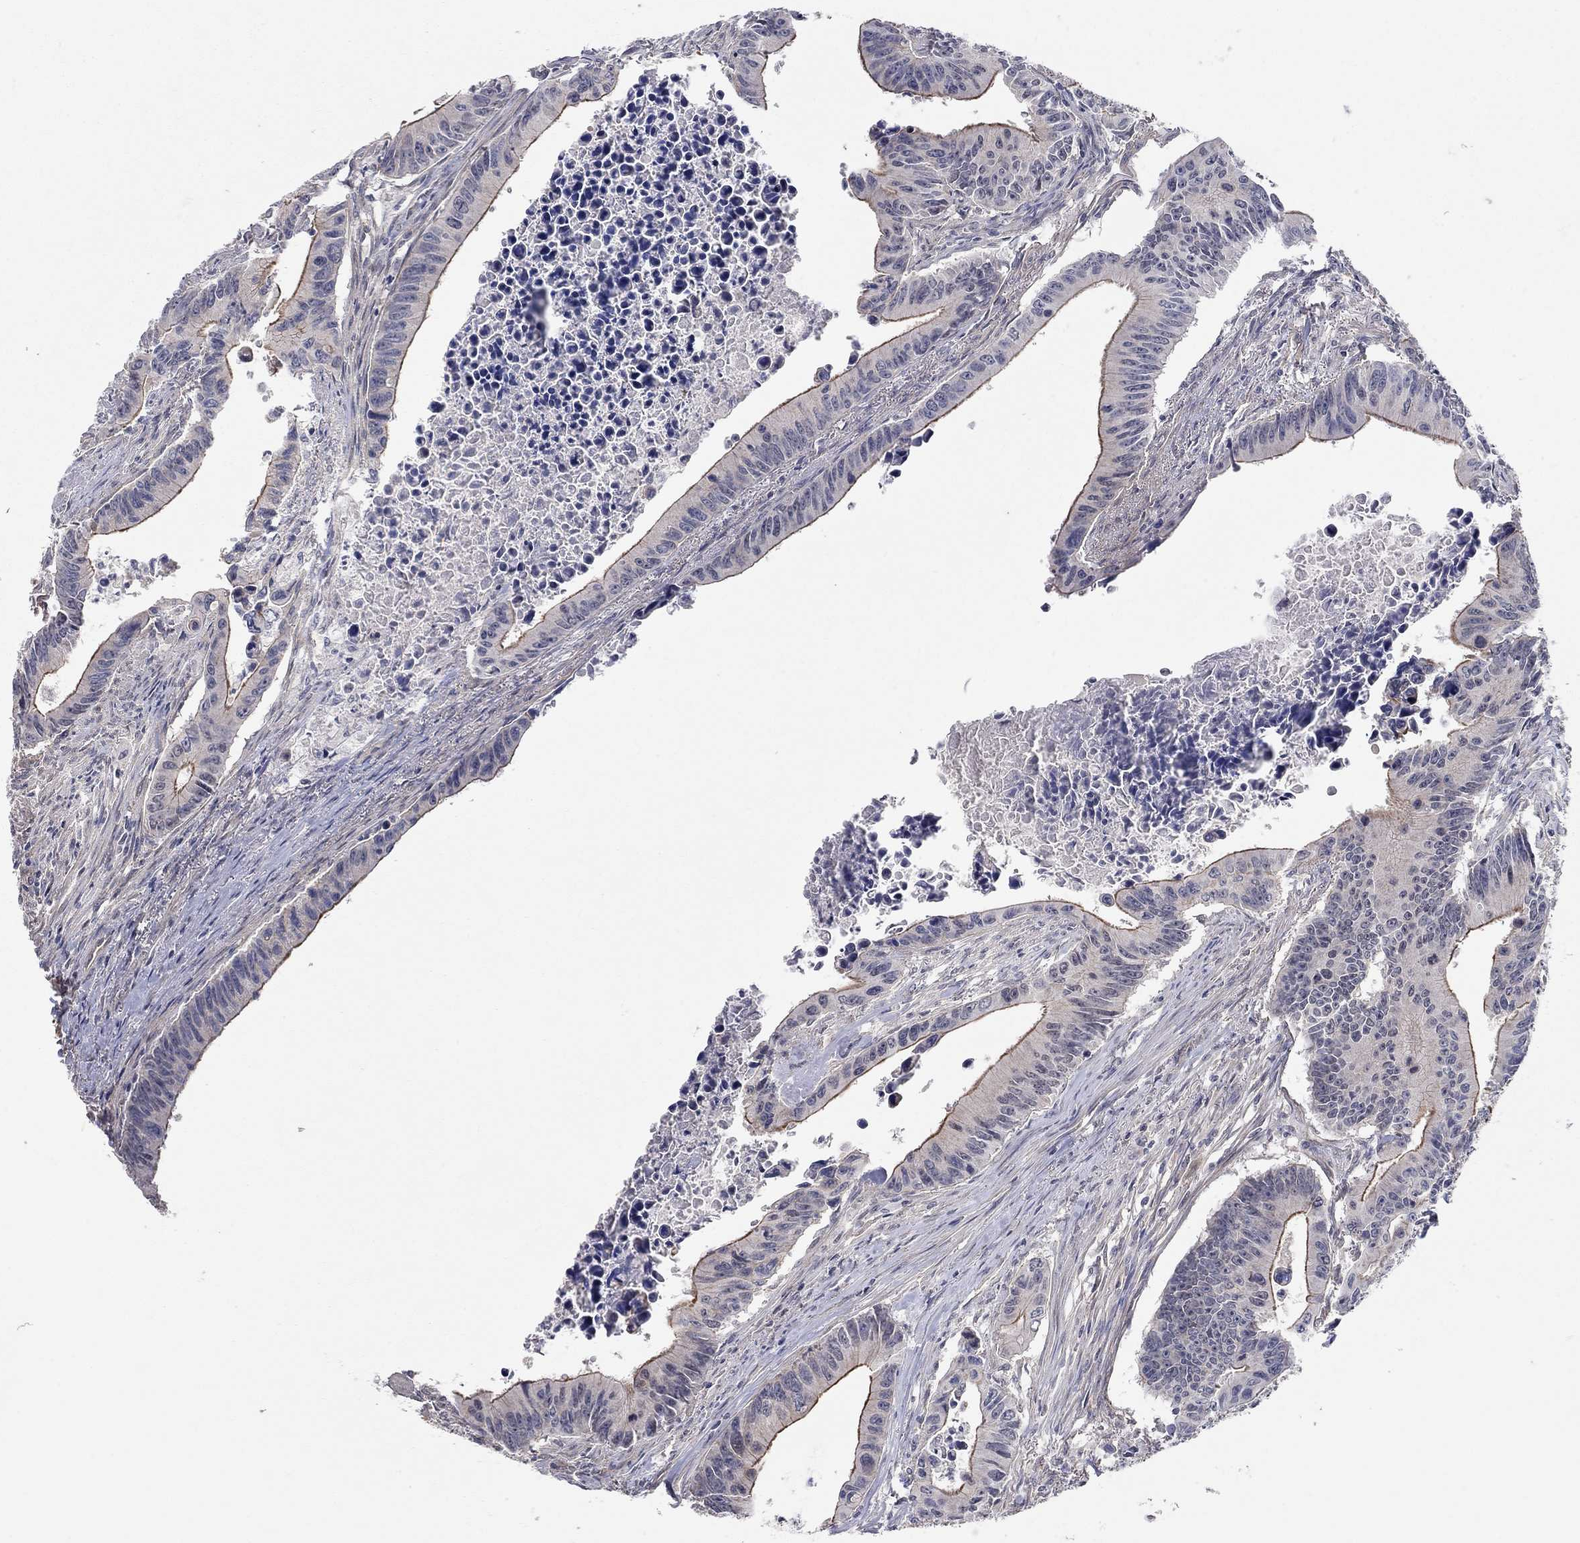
{"staining": {"intensity": "strong", "quantity": "25%-75%", "location": "cytoplasmic/membranous"}, "tissue": "colorectal cancer", "cell_type": "Tumor cells", "image_type": "cancer", "snomed": [{"axis": "morphology", "description": "Adenocarcinoma, NOS"}, {"axis": "topography", "description": "Colon"}], "caption": "Immunohistochemistry photomicrograph of human colorectal cancer (adenocarcinoma) stained for a protein (brown), which reveals high levels of strong cytoplasmic/membranous positivity in approximately 25%-75% of tumor cells.", "gene": "WASF3", "patient": {"sex": "female", "age": 87}}